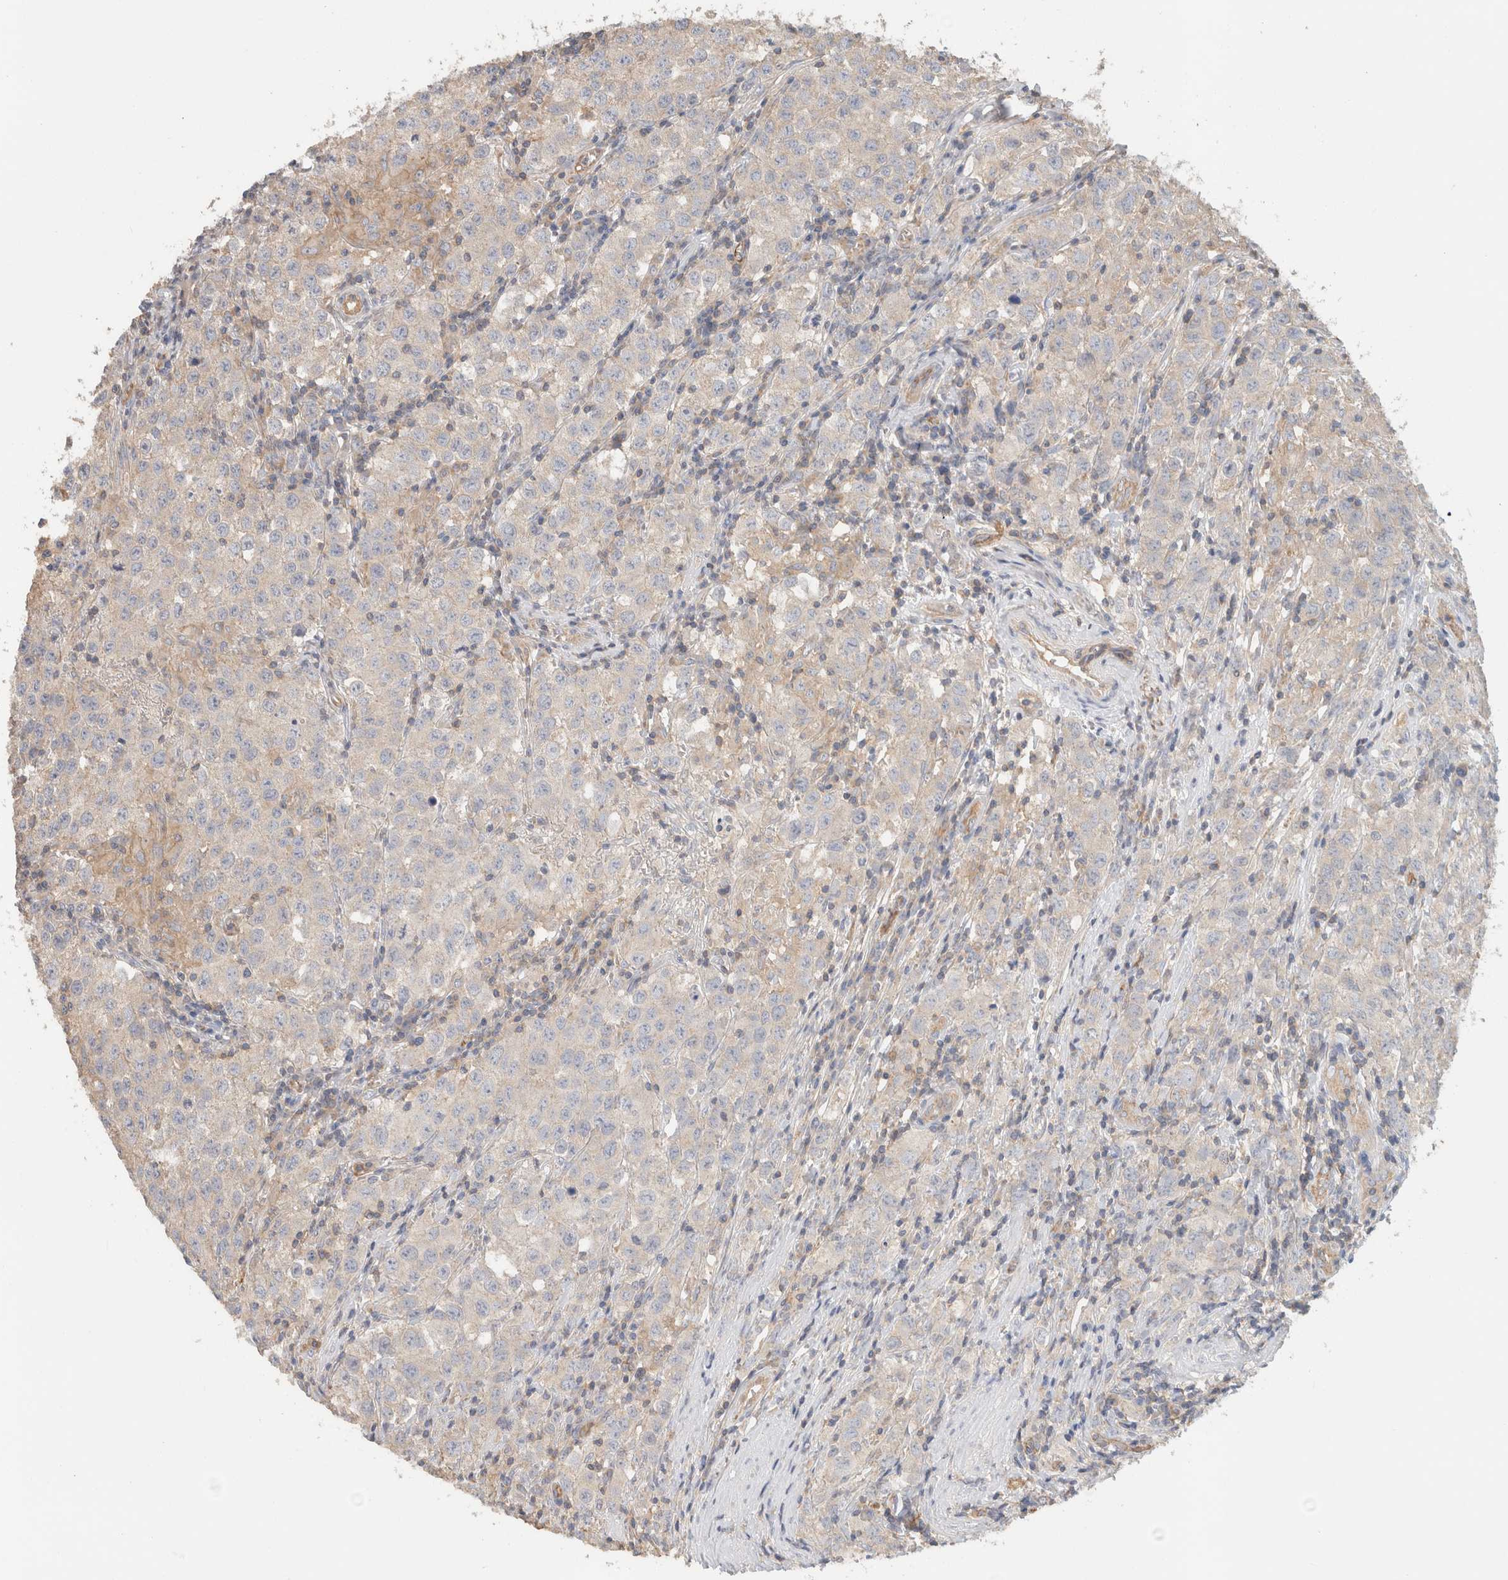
{"staining": {"intensity": "negative", "quantity": "none", "location": "none"}, "tissue": "testis cancer", "cell_type": "Tumor cells", "image_type": "cancer", "snomed": [{"axis": "morphology", "description": "Seminoma, NOS"}, {"axis": "morphology", "description": "Carcinoma, Embryonal, NOS"}, {"axis": "topography", "description": "Testis"}], "caption": "DAB immunohistochemical staining of human testis embryonal carcinoma exhibits no significant positivity in tumor cells.", "gene": "CFAP418", "patient": {"sex": "male", "age": 43}}